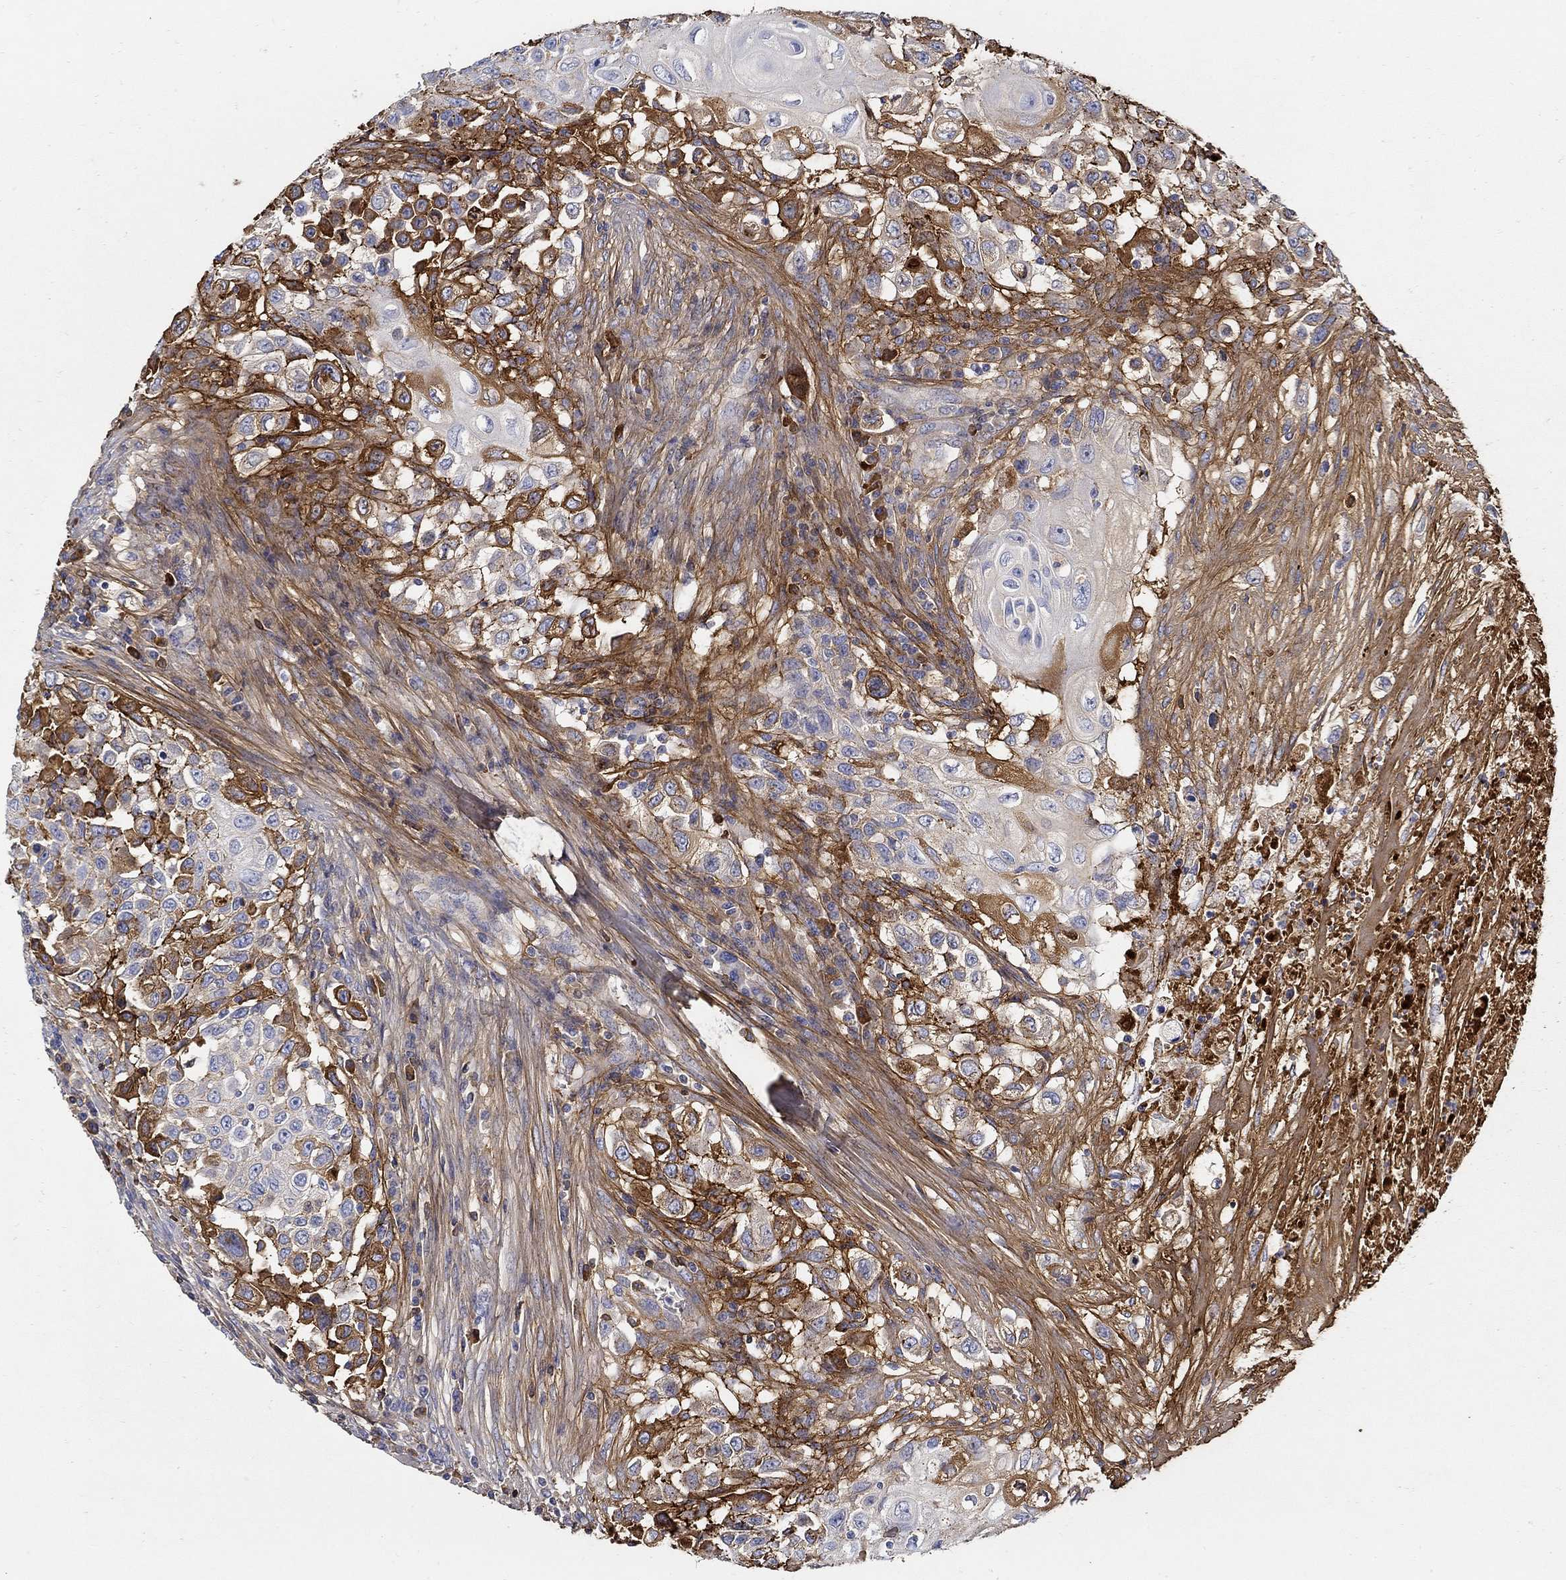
{"staining": {"intensity": "strong", "quantity": "<25%", "location": "cytoplasmic/membranous"}, "tissue": "urothelial cancer", "cell_type": "Tumor cells", "image_type": "cancer", "snomed": [{"axis": "morphology", "description": "Urothelial carcinoma, High grade"}, {"axis": "topography", "description": "Urinary bladder"}], "caption": "Strong cytoplasmic/membranous staining is appreciated in about <25% of tumor cells in urothelial carcinoma (high-grade).", "gene": "TGFBI", "patient": {"sex": "female", "age": 56}}